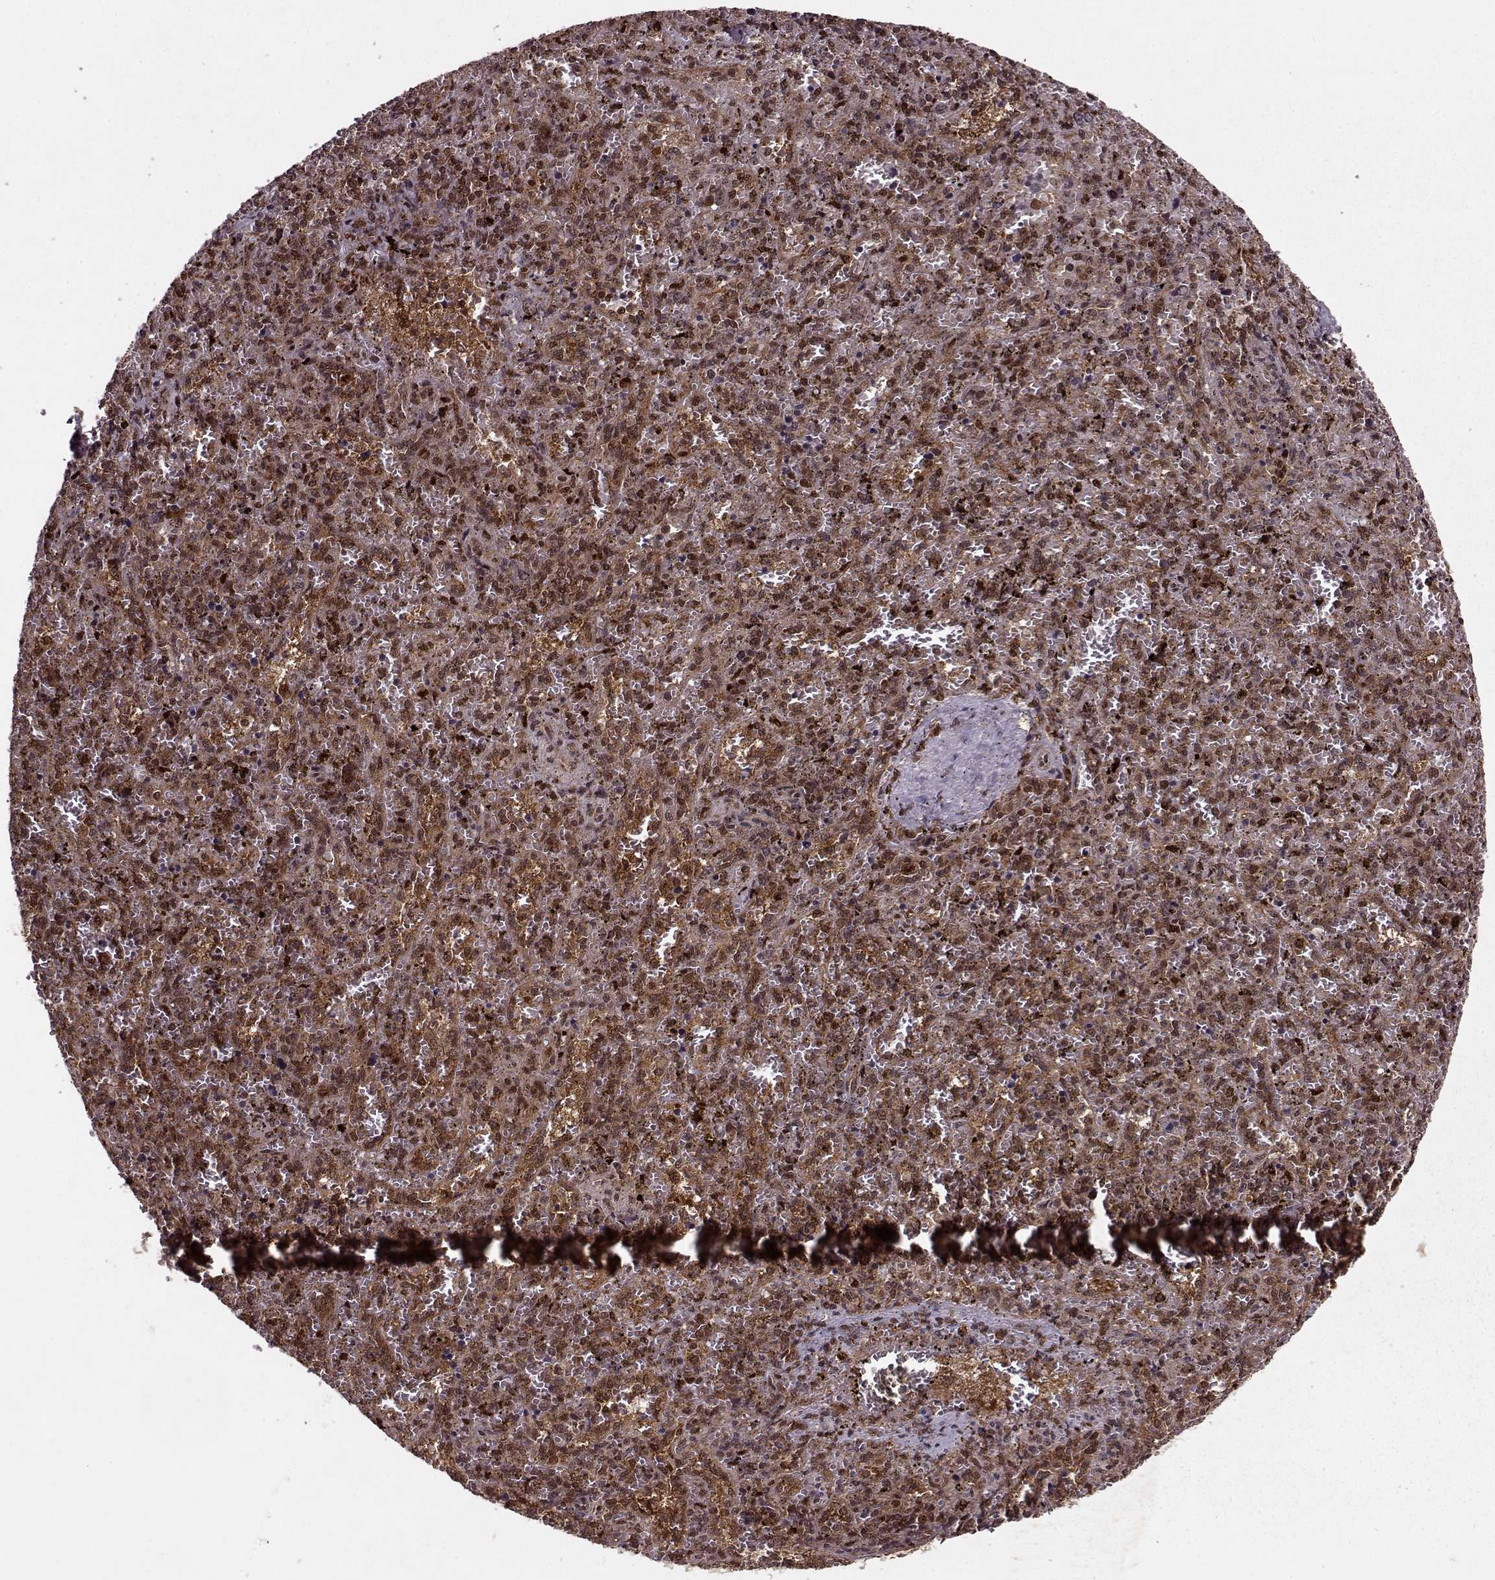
{"staining": {"intensity": "strong", "quantity": ">75%", "location": "cytoplasmic/membranous,nuclear"}, "tissue": "spleen", "cell_type": "Cells in red pulp", "image_type": "normal", "snomed": [{"axis": "morphology", "description": "Normal tissue, NOS"}, {"axis": "topography", "description": "Spleen"}], "caption": "Immunohistochemical staining of normal spleen reveals strong cytoplasmic/membranous,nuclear protein staining in about >75% of cells in red pulp.", "gene": "PSMA7", "patient": {"sex": "female", "age": 50}}